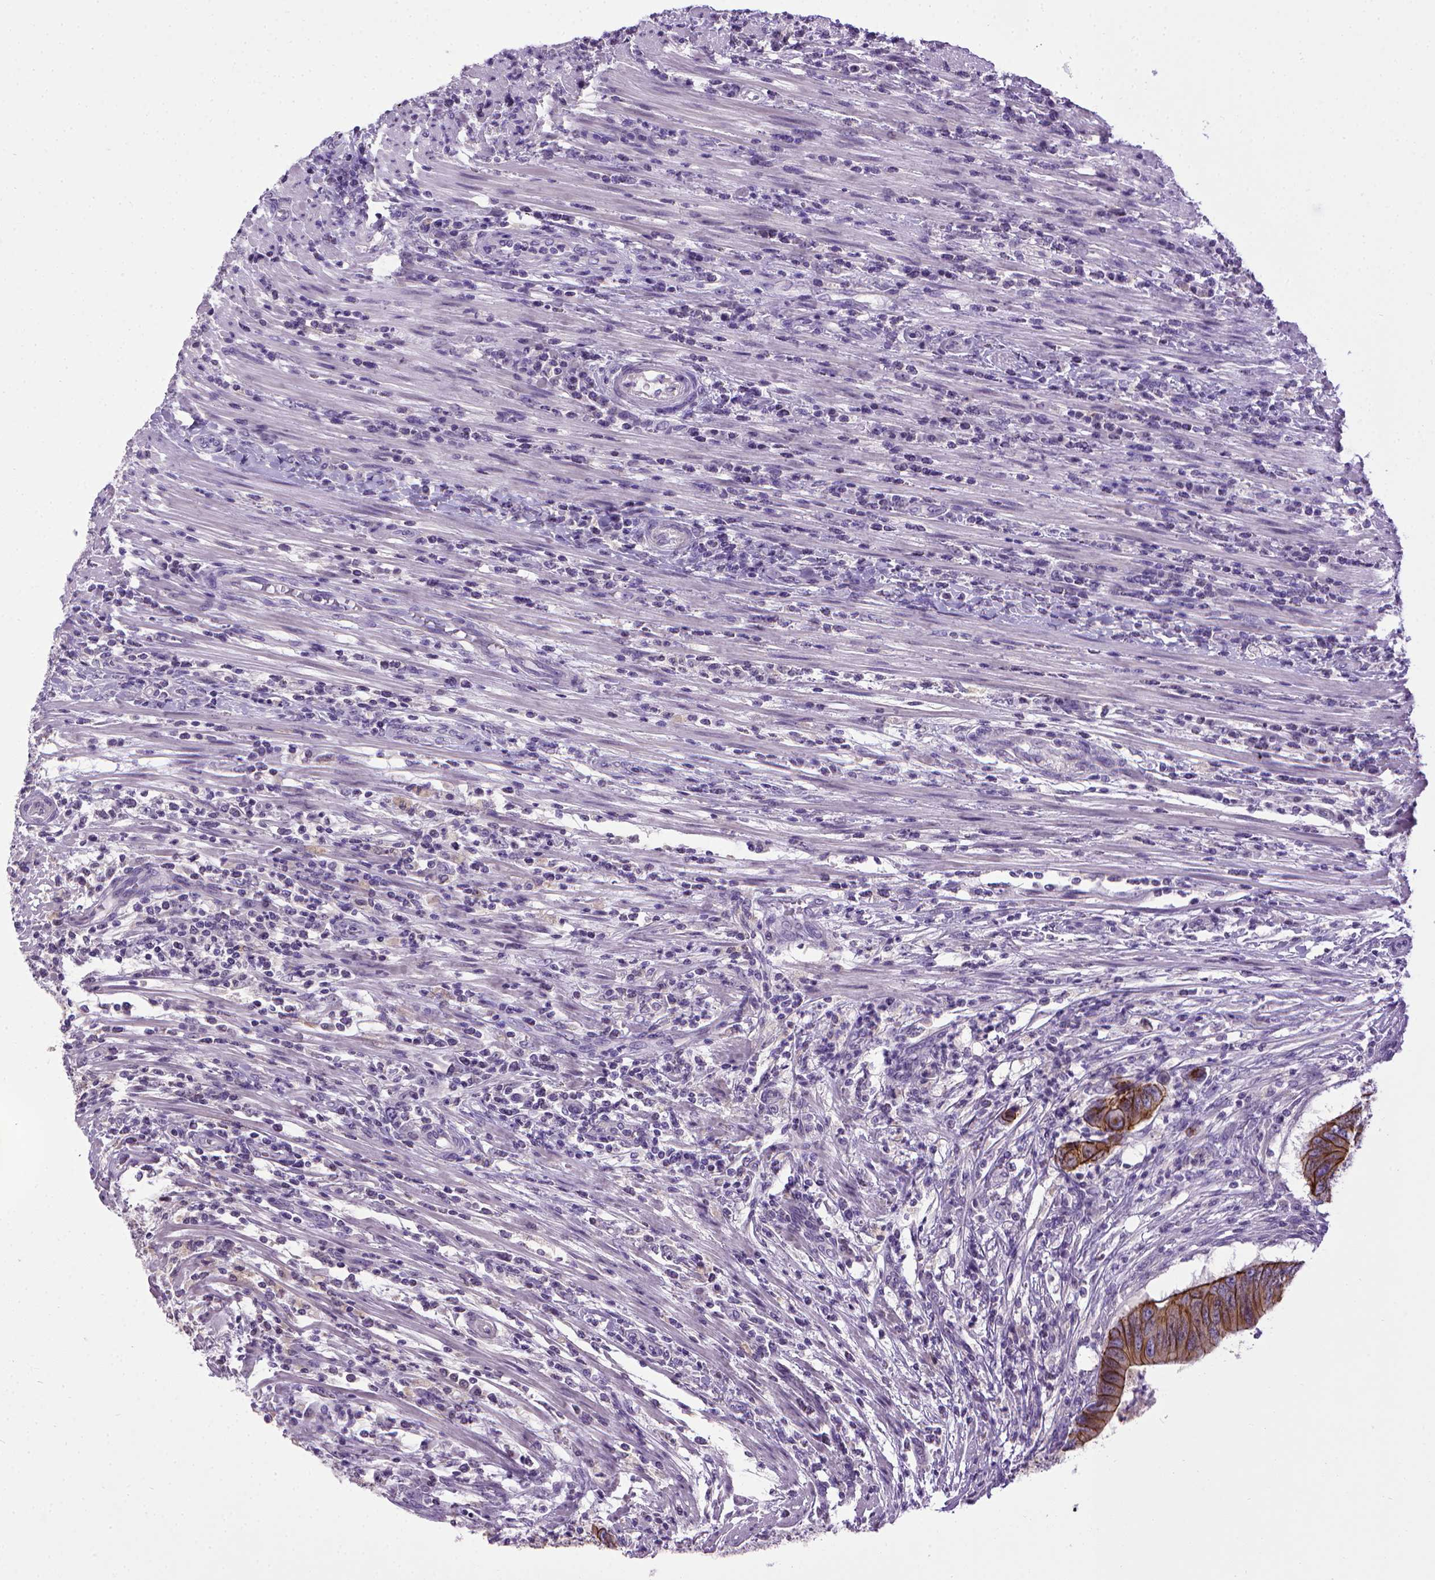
{"staining": {"intensity": "strong", "quantity": ">75%", "location": "cytoplasmic/membranous"}, "tissue": "colorectal cancer", "cell_type": "Tumor cells", "image_type": "cancer", "snomed": [{"axis": "morphology", "description": "Adenocarcinoma, NOS"}, {"axis": "topography", "description": "Colon"}], "caption": "This is a histology image of immunohistochemistry staining of colorectal adenocarcinoma, which shows strong positivity in the cytoplasmic/membranous of tumor cells.", "gene": "CDH1", "patient": {"sex": "male", "age": 53}}